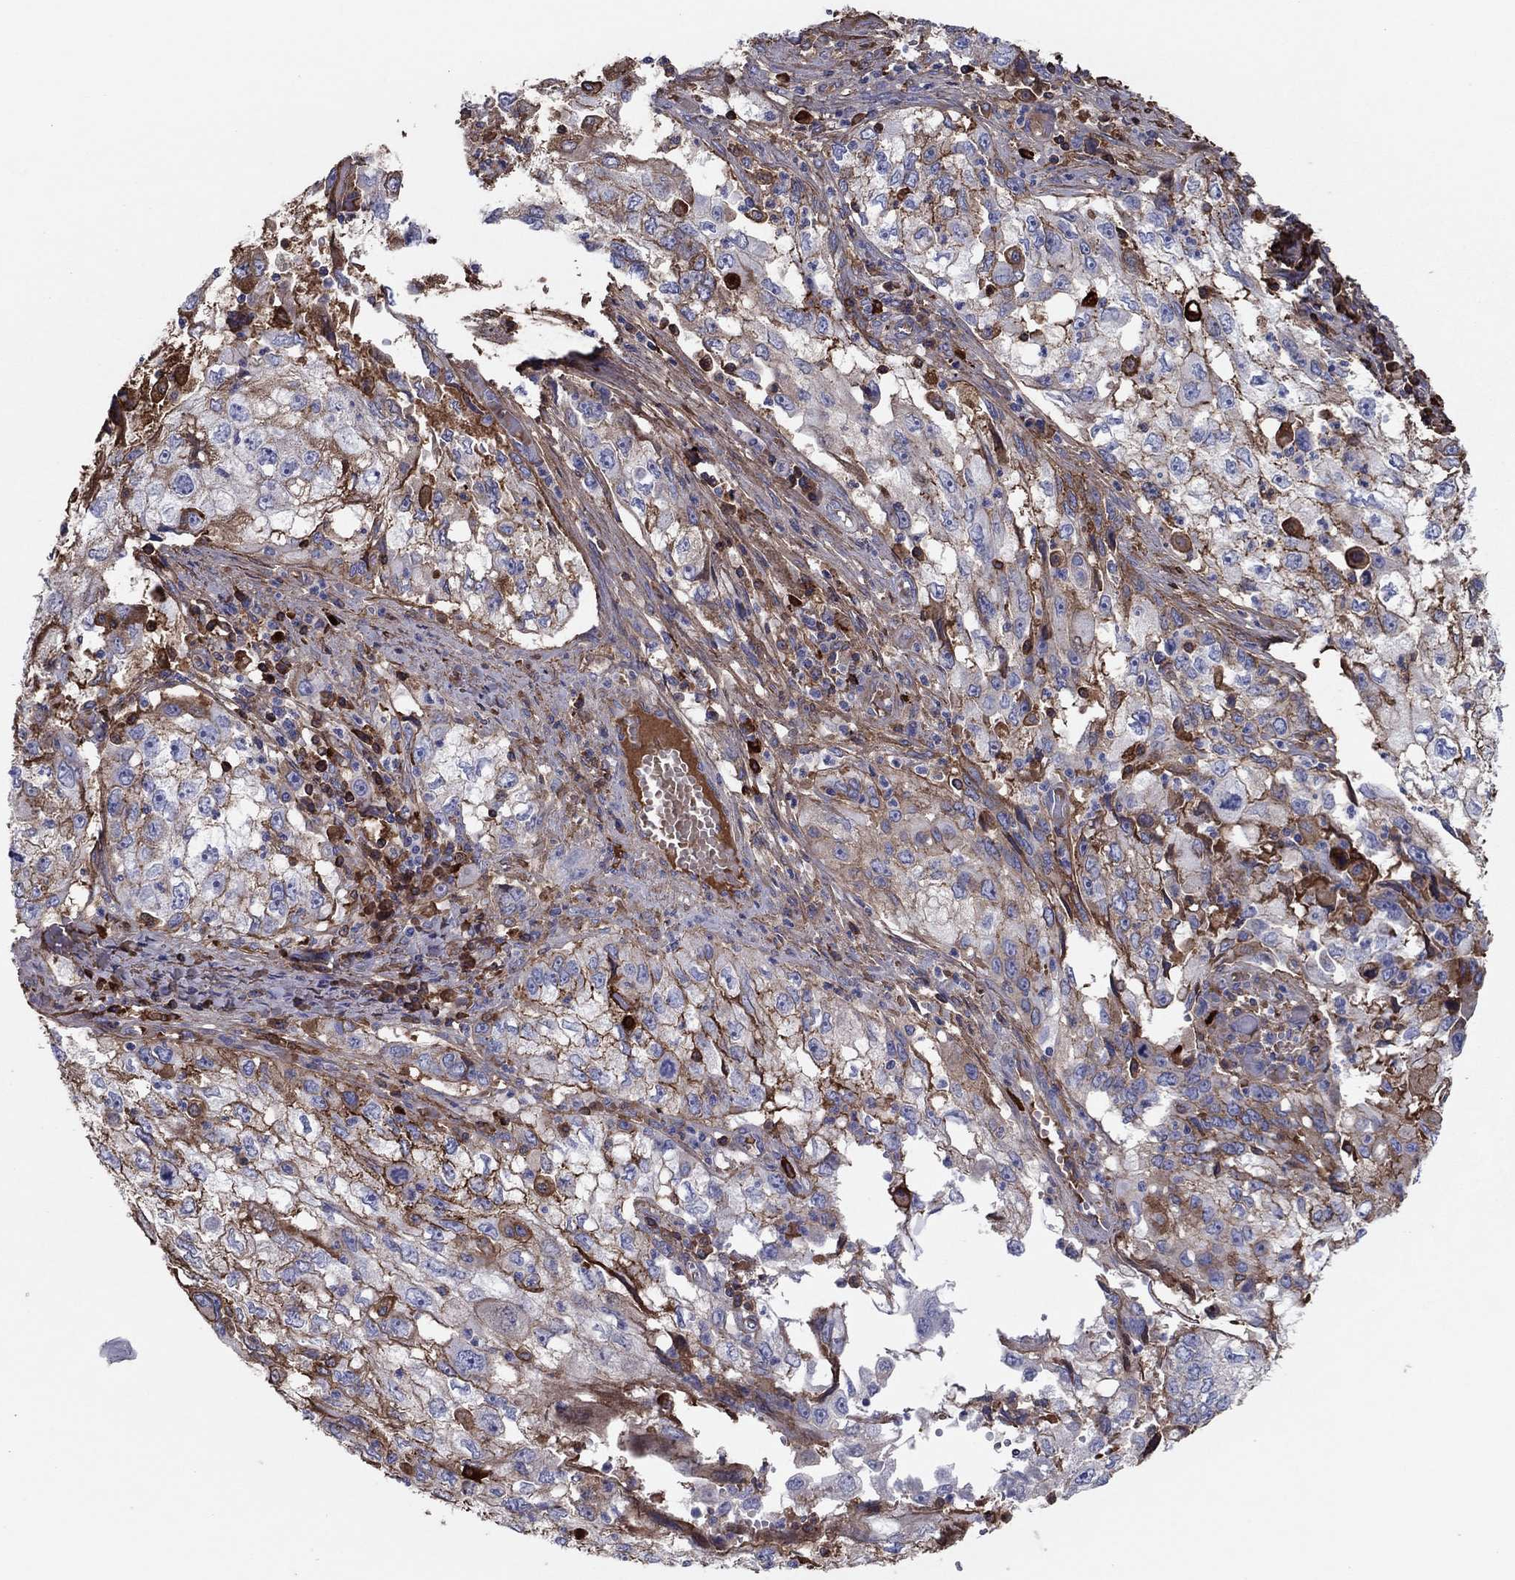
{"staining": {"intensity": "strong", "quantity": "<25%", "location": "cytoplasmic/membranous"}, "tissue": "cervical cancer", "cell_type": "Tumor cells", "image_type": "cancer", "snomed": [{"axis": "morphology", "description": "Squamous cell carcinoma, NOS"}, {"axis": "topography", "description": "Cervix"}], "caption": "Cervical cancer (squamous cell carcinoma) was stained to show a protein in brown. There is medium levels of strong cytoplasmic/membranous staining in about <25% of tumor cells. The staining was performed using DAB (3,3'-diaminobenzidine), with brown indicating positive protein expression. Nuclei are stained blue with hematoxylin.", "gene": "HPX", "patient": {"sex": "female", "age": 36}}